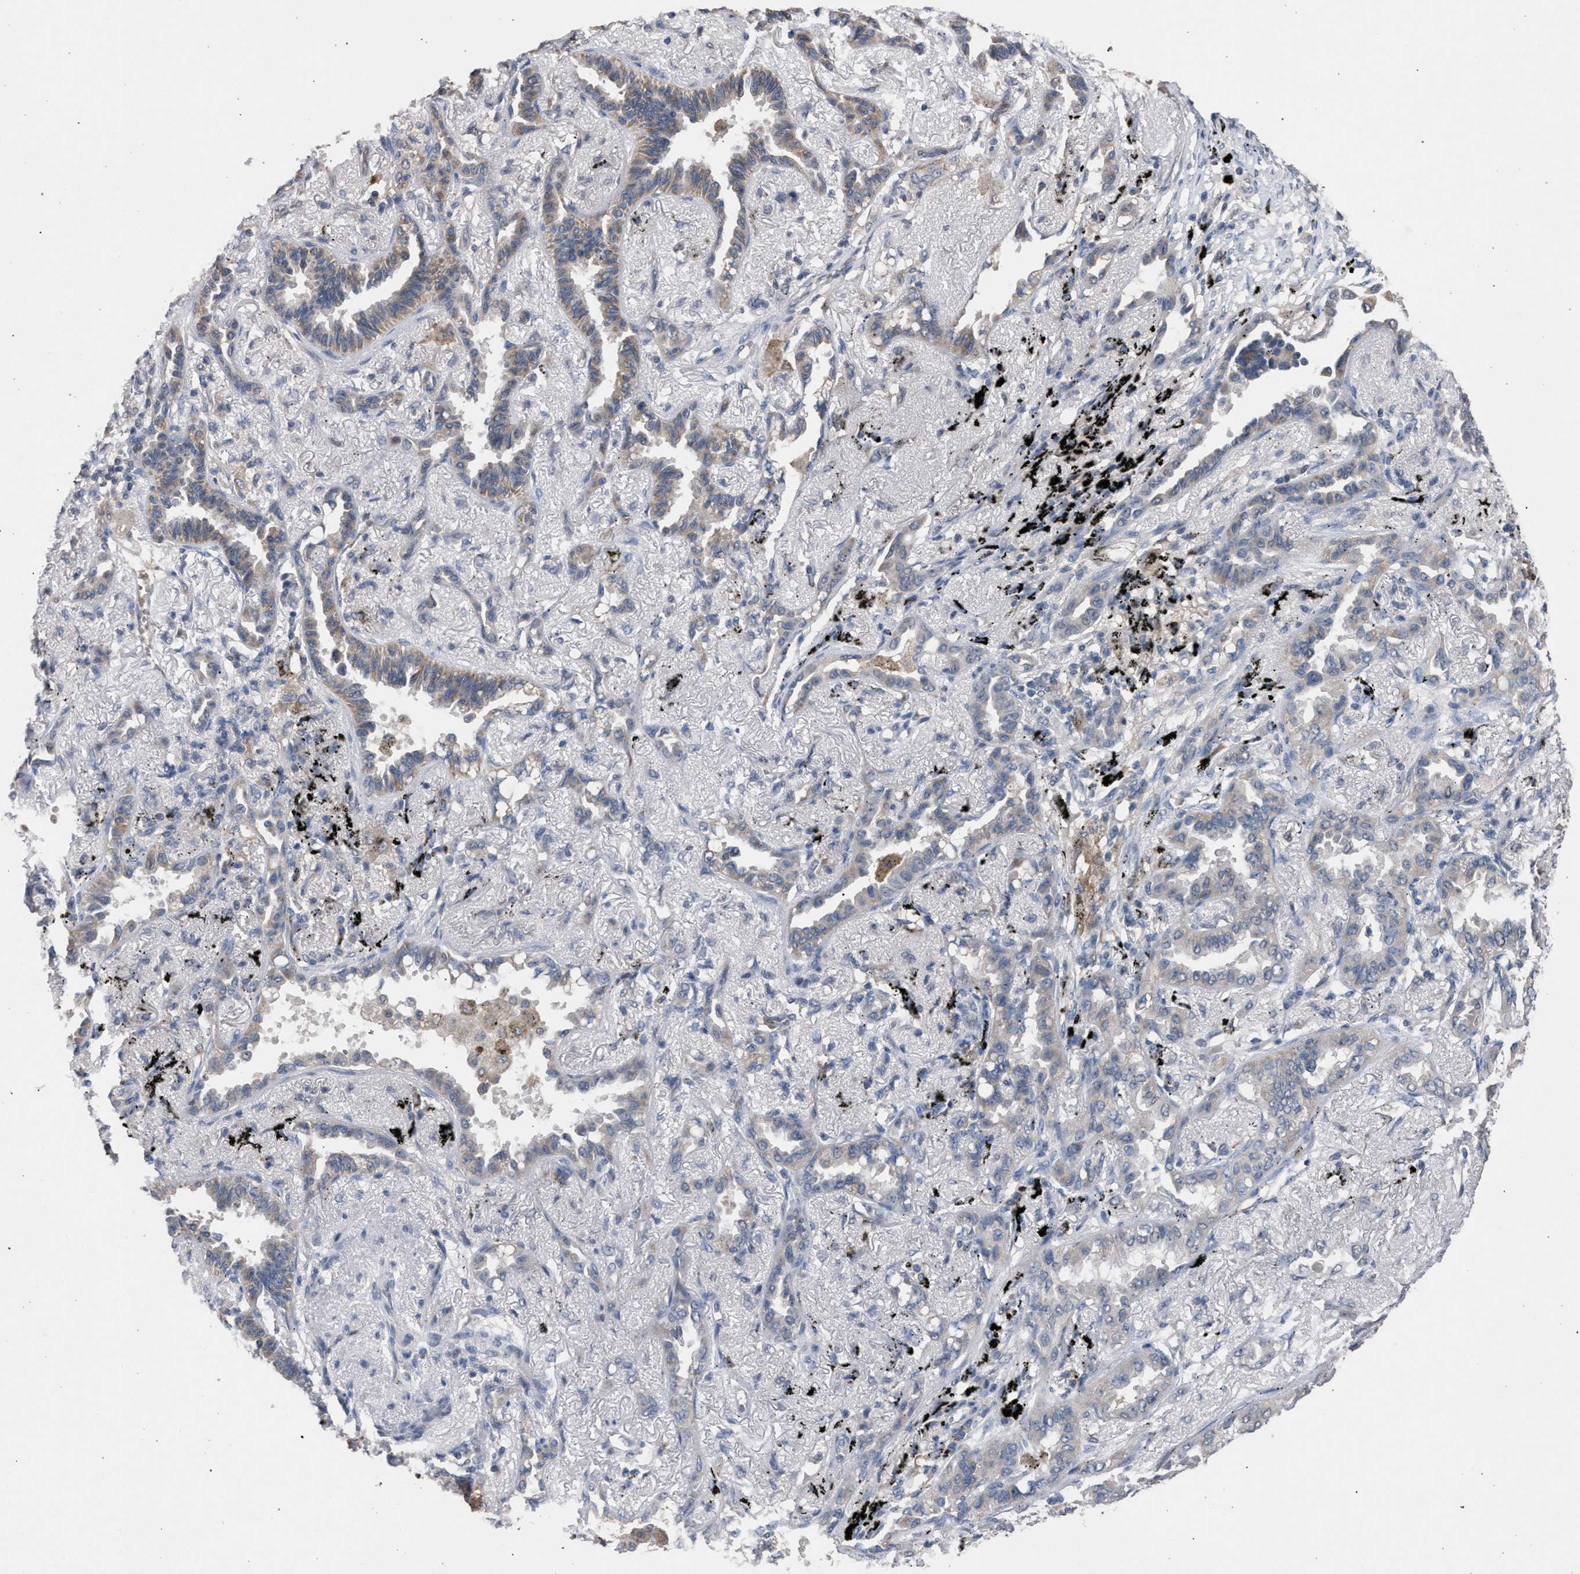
{"staining": {"intensity": "moderate", "quantity": "25%-75%", "location": "cytoplasmic/membranous"}, "tissue": "lung cancer", "cell_type": "Tumor cells", "image_type": "cancer", "snomed": [{"axis": "morphology", "description": "Adenocarcinoma, NOS"}, {"axis": "topography", "description": "Lung"}], "caption": "Tumor cells show moderate cytoplasmic/membranous positivity in approximately 25%-75% of cells in lung adenocarcinoma.", "gene": "TECPR1", "patient": {"sex": "male", "age": 59}}